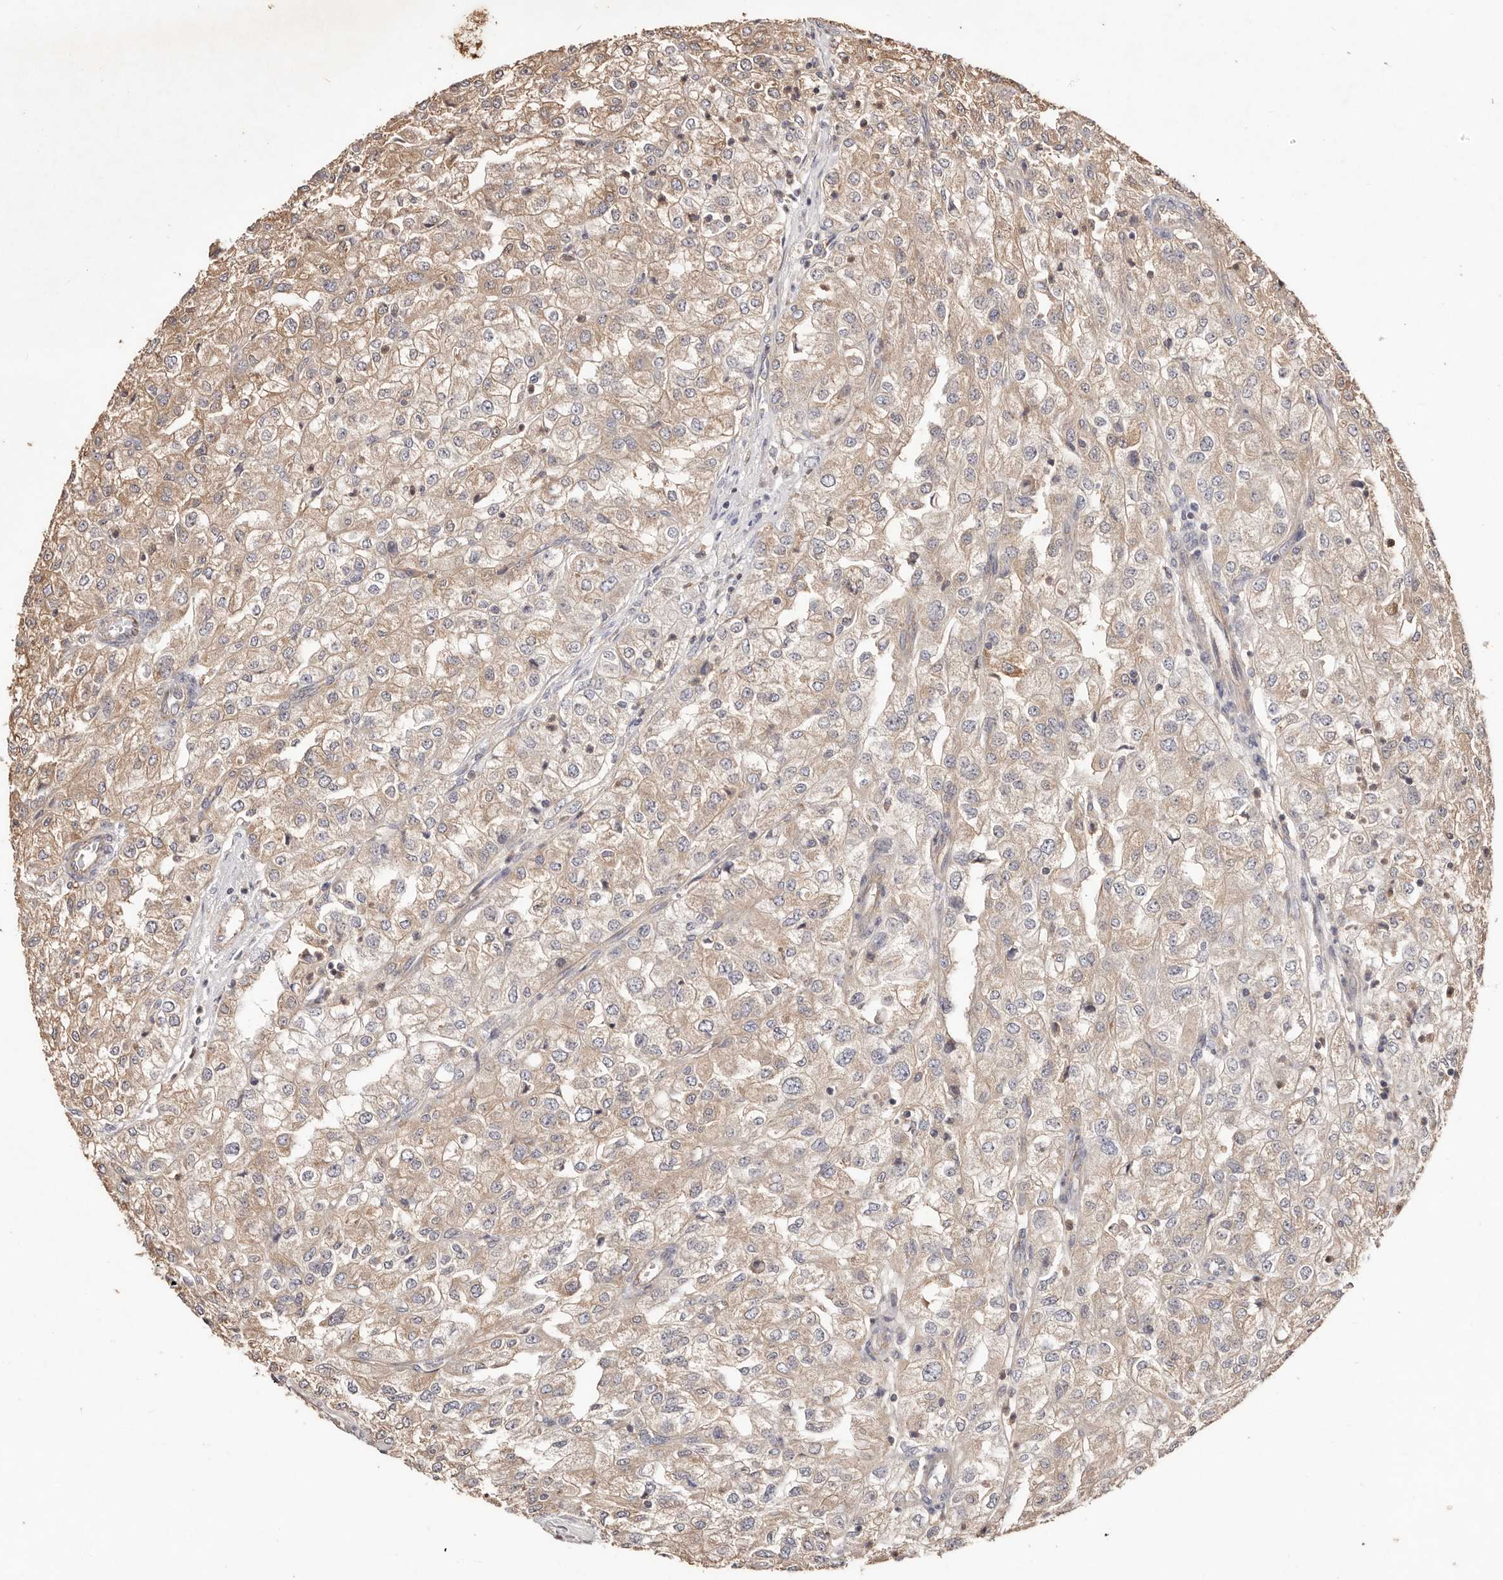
{"staining": {"intensity": "weak", "quantity": ">75%", "location": "cytoplasmic/membranous"}, "tissue": "renal cancer", "cell_type": "Tumor cells", "image_type": "cancer", "snomed": [{"axis": "morphology", "description": "Adenocarcinoma, NOS"}, {"axis": "topography", "description": "Kidney"}], "caption": "A brown stain shows weak cytoplasmic/membranous positivity of a protein in renal adenocarcinoma tumor cells.", "gene": "CCL14", "patient": {"sex": "female", "age": 54}}